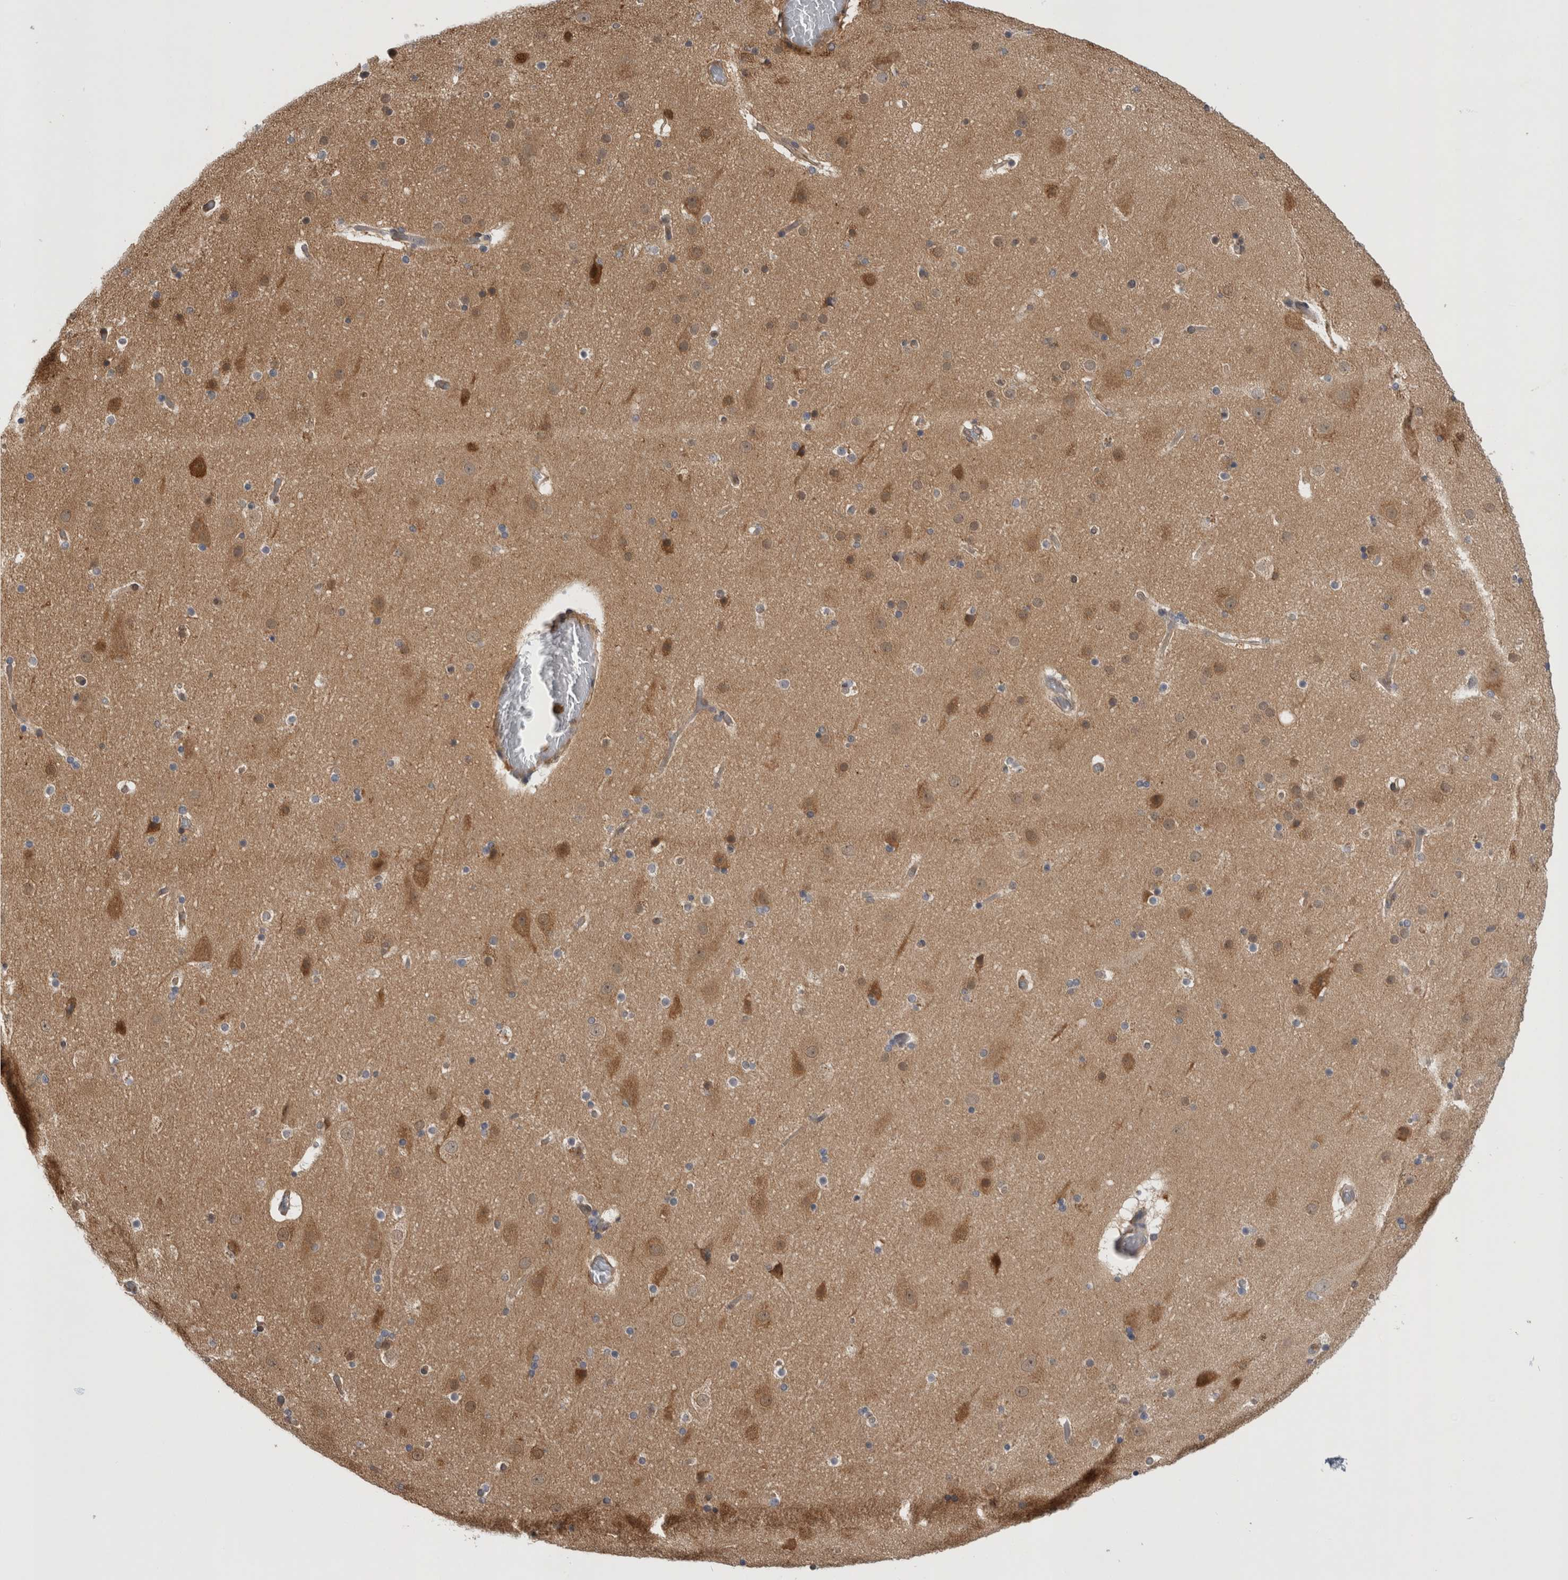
{"staining": {"intensity": "negative", "quantity": "none", "location": "none"}, "tissue": "cerebral cortex", "cell_type": "Endothelial cells", "image_type": "normal", "snomed": [{"axis": "morphology", "description": "Normal tissue, NOS"}, {"axis": "topography", "description": "Cerebral cortex"}], "caption": "A high-resolution image shows IHC staining of unremarkable cerebral cortex, which demonstrates no significant expression in endothelial cells. (DAB immunohistochemistry visualized using brightfield microscopy, high magnification).", "gene": "ASTN2", "patient": {"sex": "male", "age": 57}}